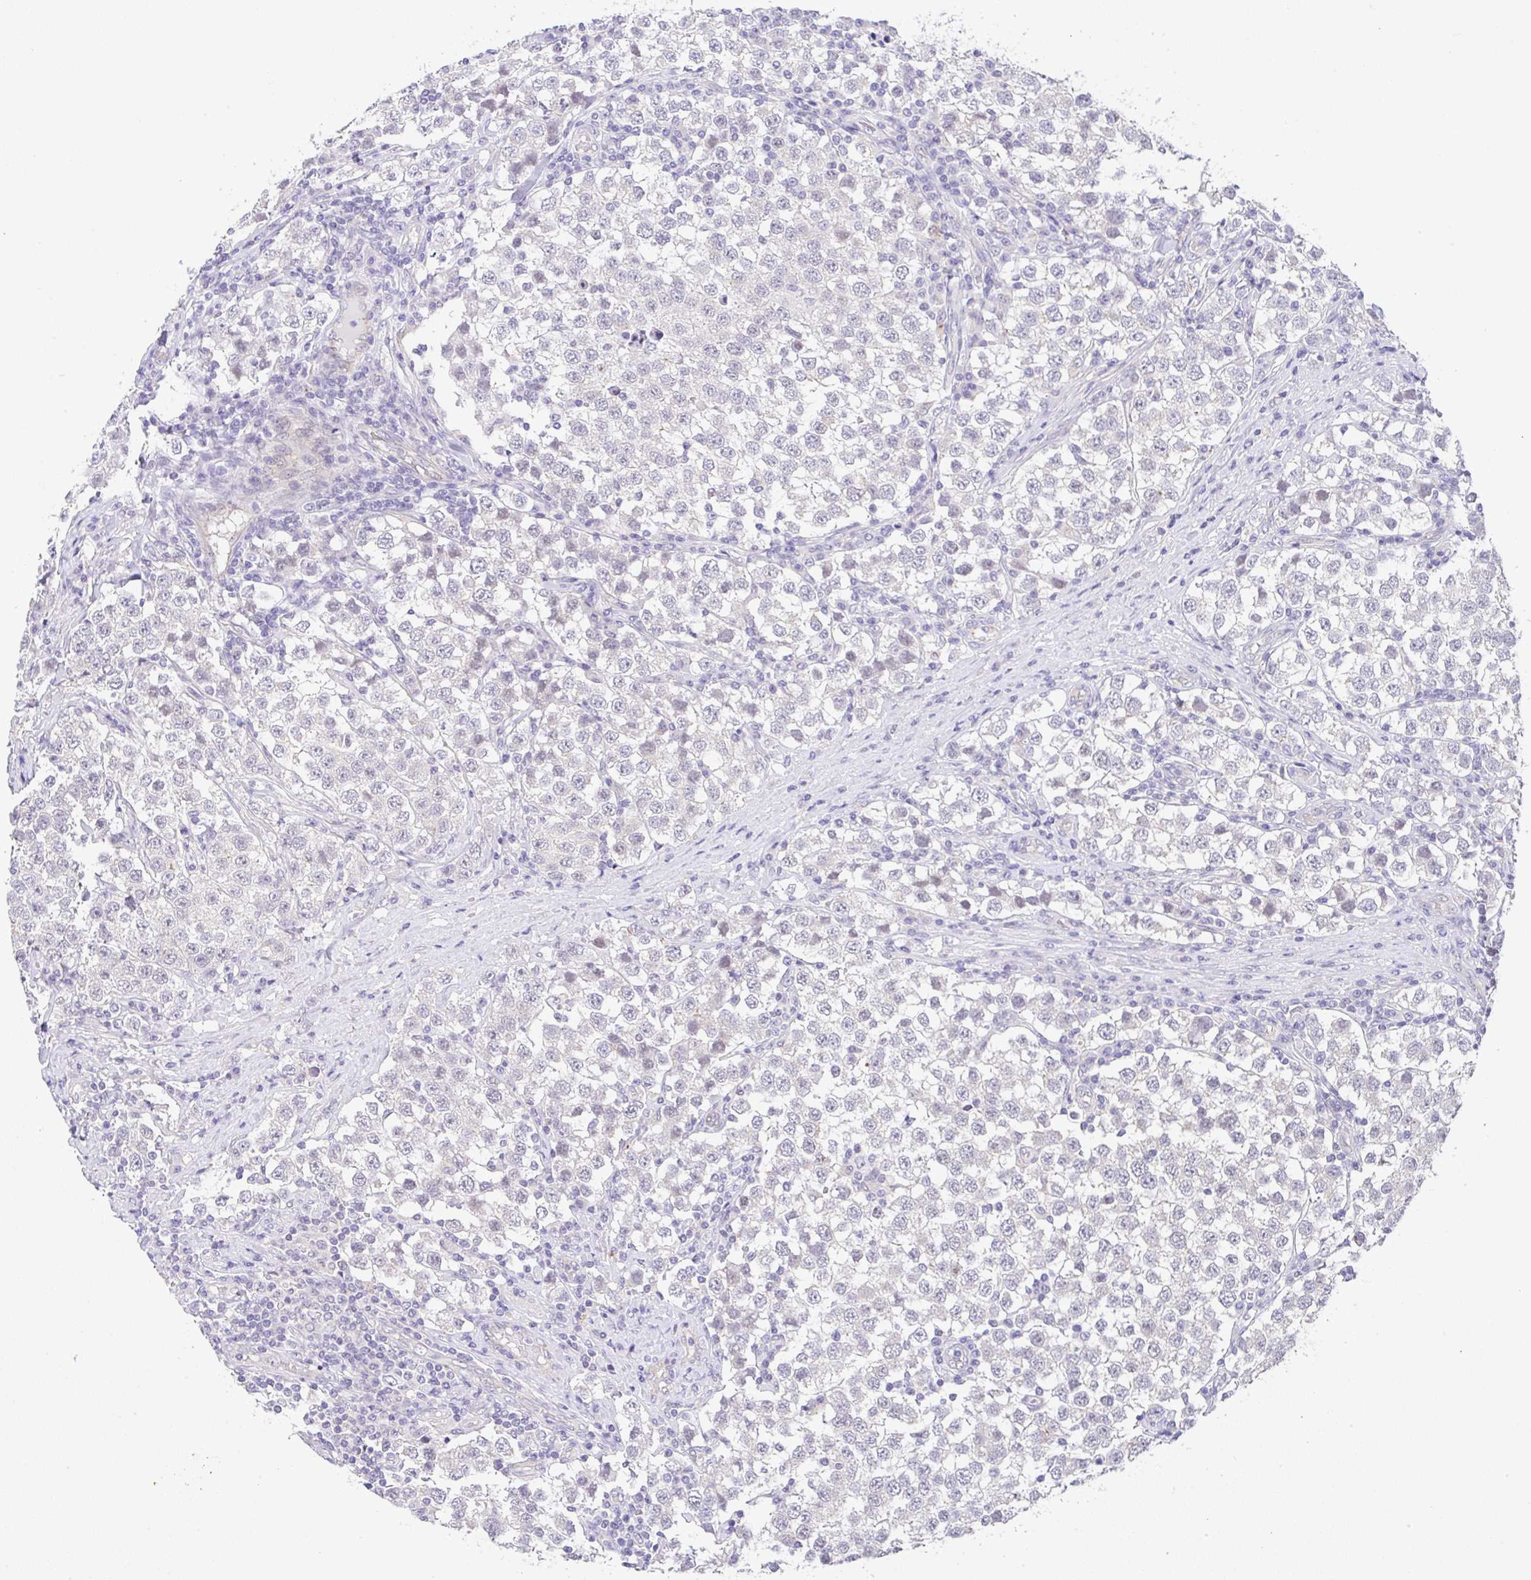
{"staining": {"intensity": "negative", "quantity": "none", "location": "none"}, "tissue": "testis cancer", "cell_type": "Tumor cells", "image_type": "cancer", "snomed": [{"axis": "morphology", "description": "Seminoma, NOS"}, {"axis": "topography", "description": "Testis"}], "caption": "The histopathology image displays no significant expression in tumor cells of testis cancer (seminoma).", "gene": "CGNL1", "patient": {"sex": "male", "age": 34}}